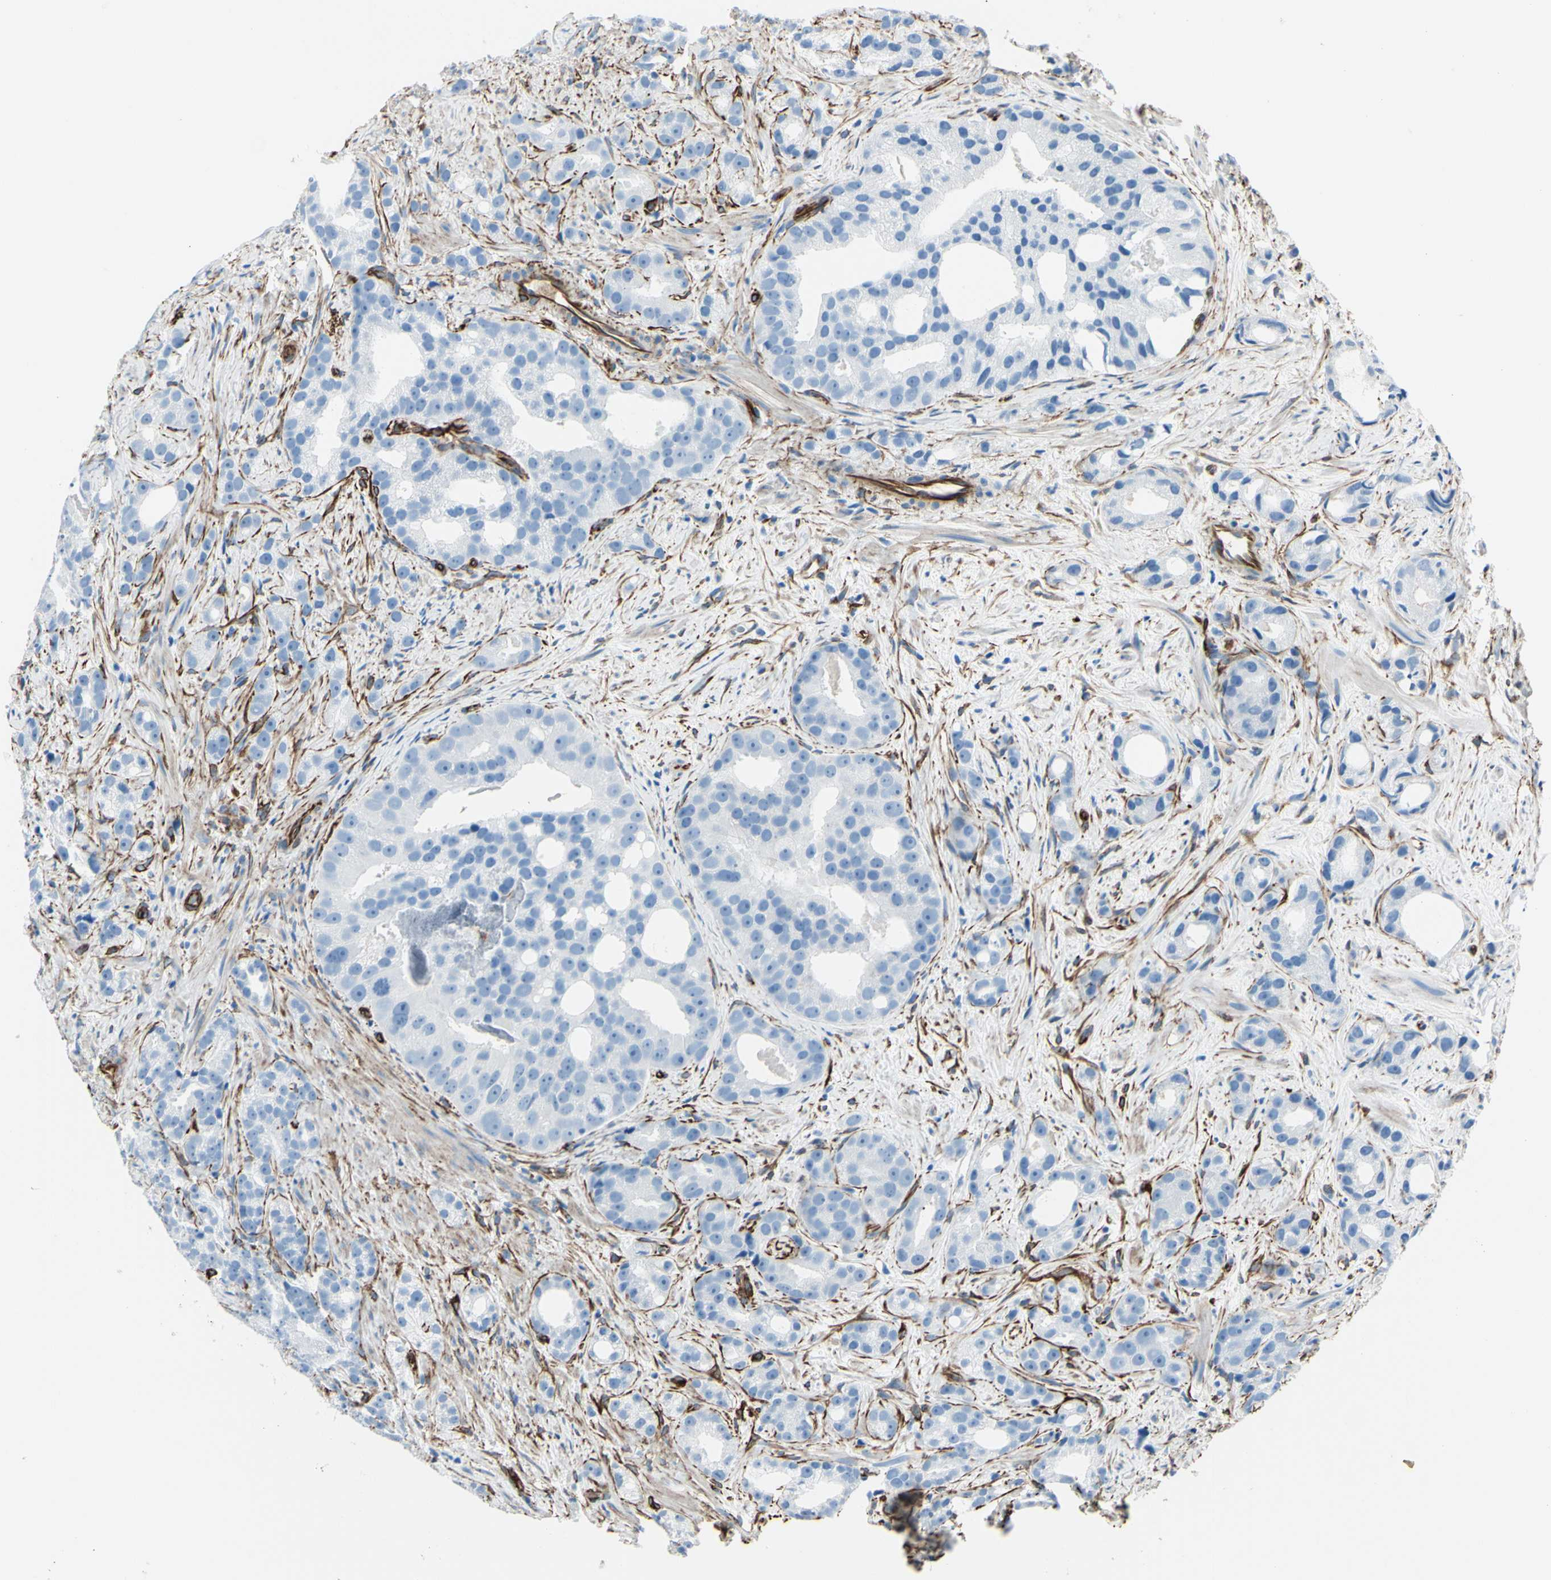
{"staining": {"intensity": "negative", "quantity": "none", "location": "none"}, "tissue": "prostate cancer", "cell_type": "Tumor cells", "image_type": "cancer", "snomed": [{"axis": "morphology", "description": "Adenocarcinoma, Low grade"}, {"axis": "topography", "description": "Prostate"}], "caption": "Immunohistochemistry (IHC) photomicrograph of neoplastic tissue: prostate low-grade adenocarcinoma stained with DAB (3,3'-diaminobenzidine) exhibits no significant protein positivity in tumor cells.", "gene": "PTH2R", "patient": {"sex": "male", "age": 89}}